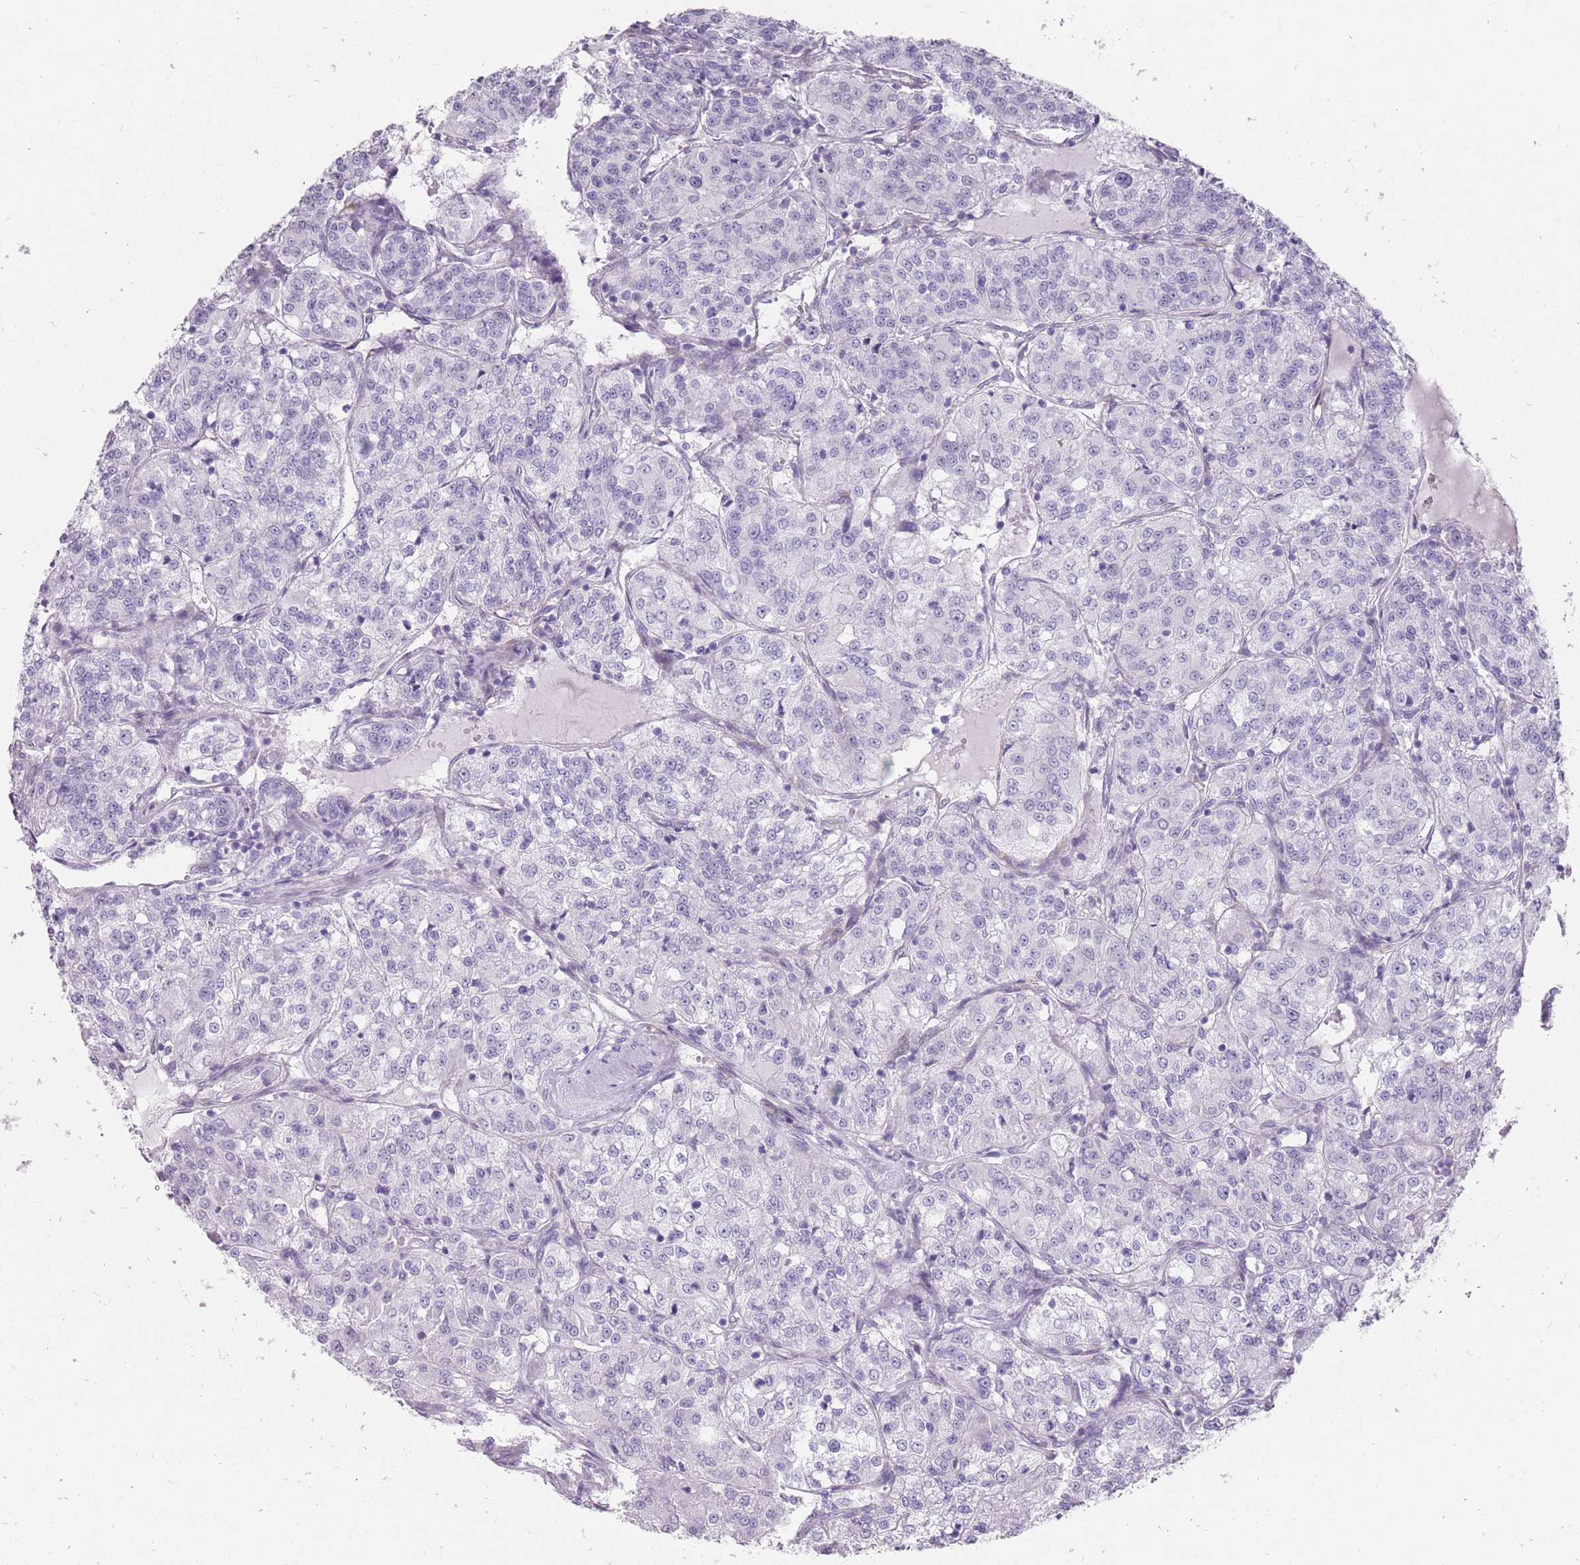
{"staining": {"intensity": "negative", "quantity": "none", "location": "none"}, "tissue": "renal cancer", "cell_type": "Tumor cells", "image_type": "cancer", "snomed": [{"axis": "morphology", "description": "Adenocarcinoma, NOS"}, {"axis": "topography", "description": "Kidney"}], "caption": "There is no significant positivity in tumor cells of renal cancer (adenocarcinoma). (Brightfield microscopy of DAB (3,3'-diaminobenzidine) IHC at high magnification).", "gene": "DDX4", "patient": {"sex": "female", "age": 63}}